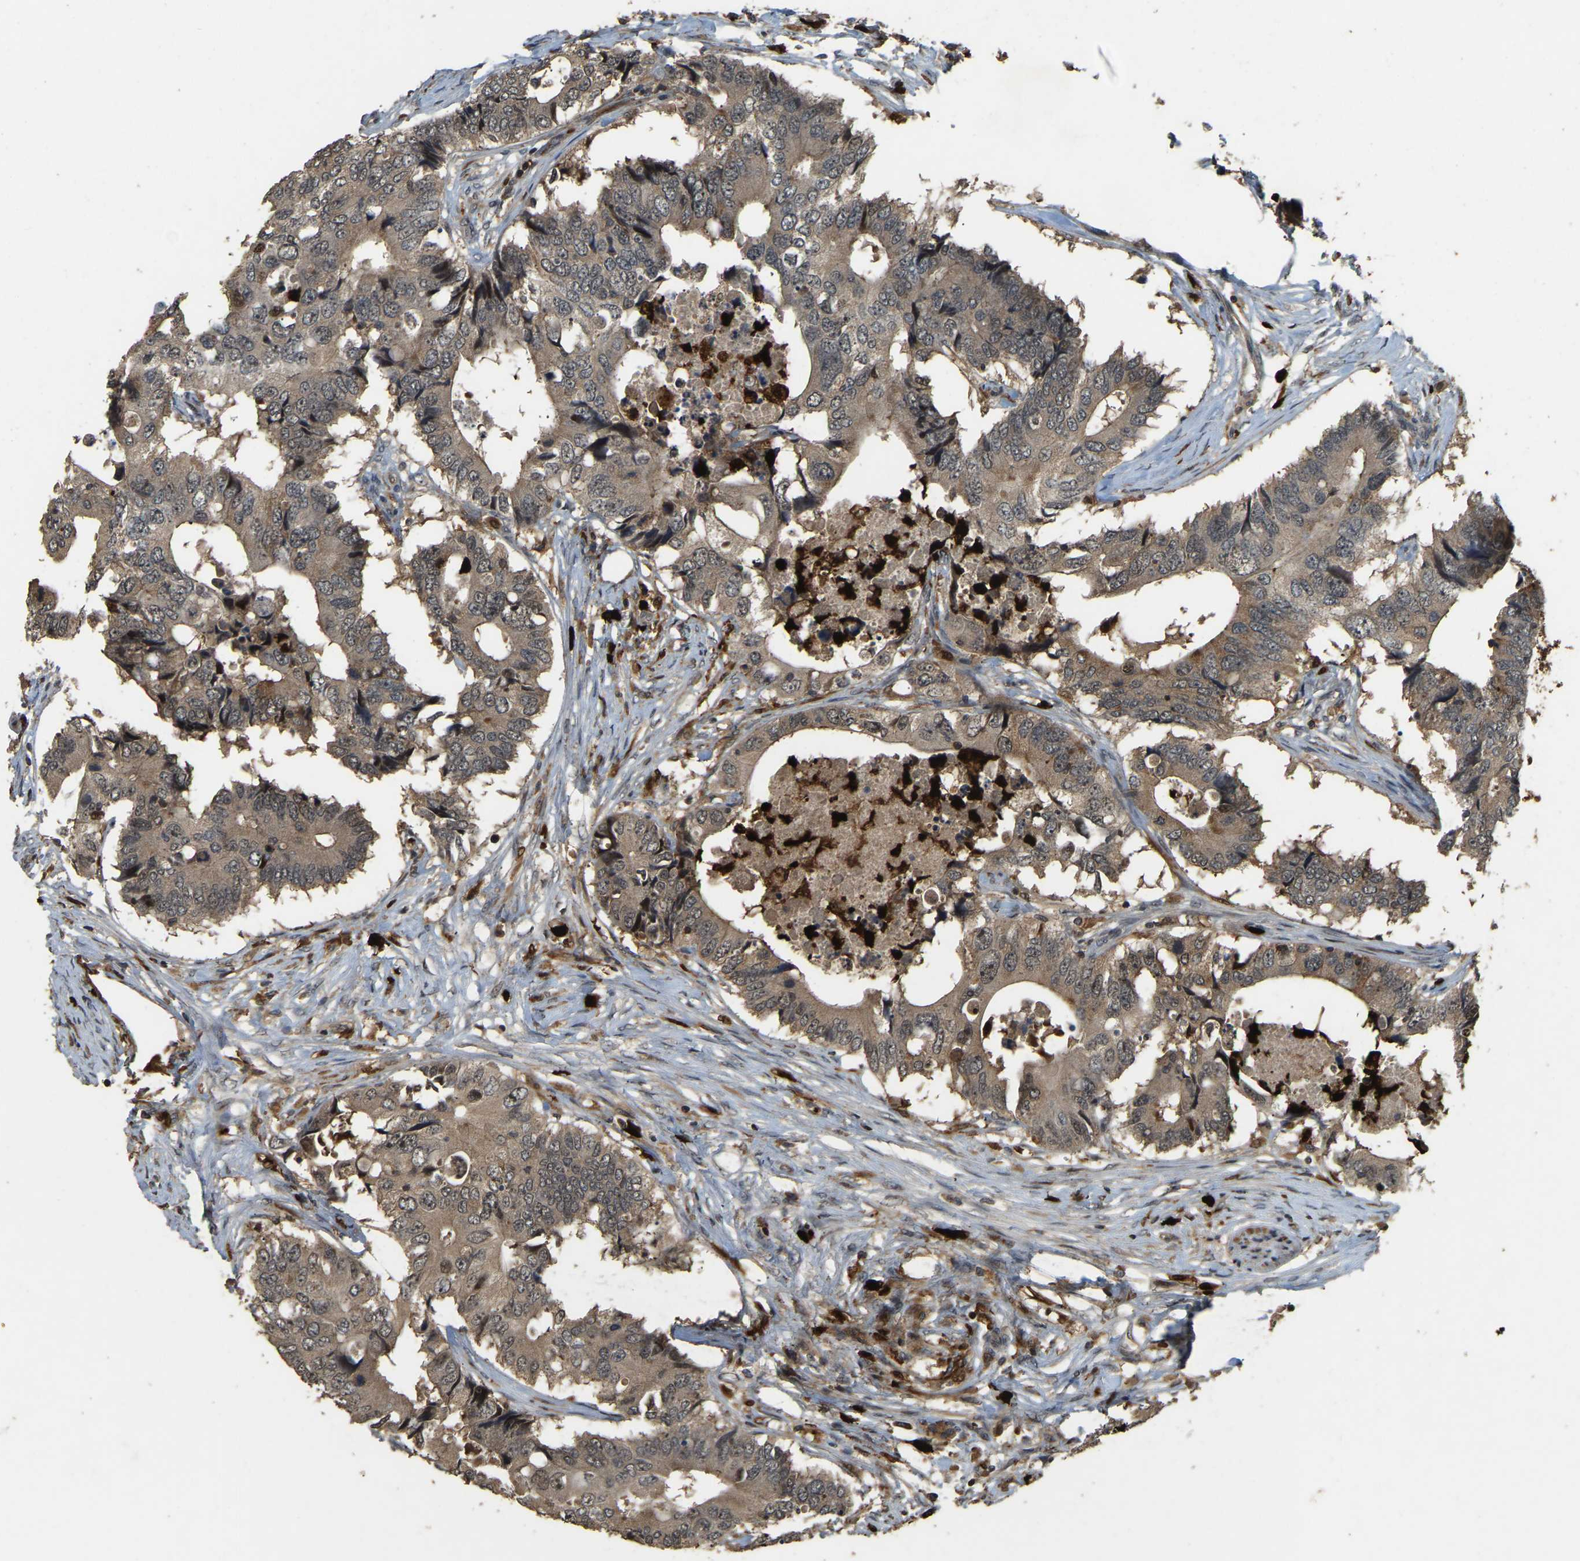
{"staining": {"intensity": "moderate", "quantity": ">75%", "location": "cytoplasmic/membranous"}, "tissue": "colorectal cancer", "cell_type": "Tumor cells", "image_type": "cancer", "snomed": [{"axis": "morphology", "description": "Adenocarcinoma, NOS"}, {"axis": "topography", "description": "Colon"}], "caption": "High-power microscopy captured an immunohistochemistry micrograph of colorectal cancer, revealing moderate cytoplasmic/membranous staining in about >75% of tumor cells. (DAB (3,3'-diaminobenzidine) IHC, brown staining for protein, blue staining for nuclei).", "gene": "RNF141", "patient": {"sex": "male", "age": 71}}